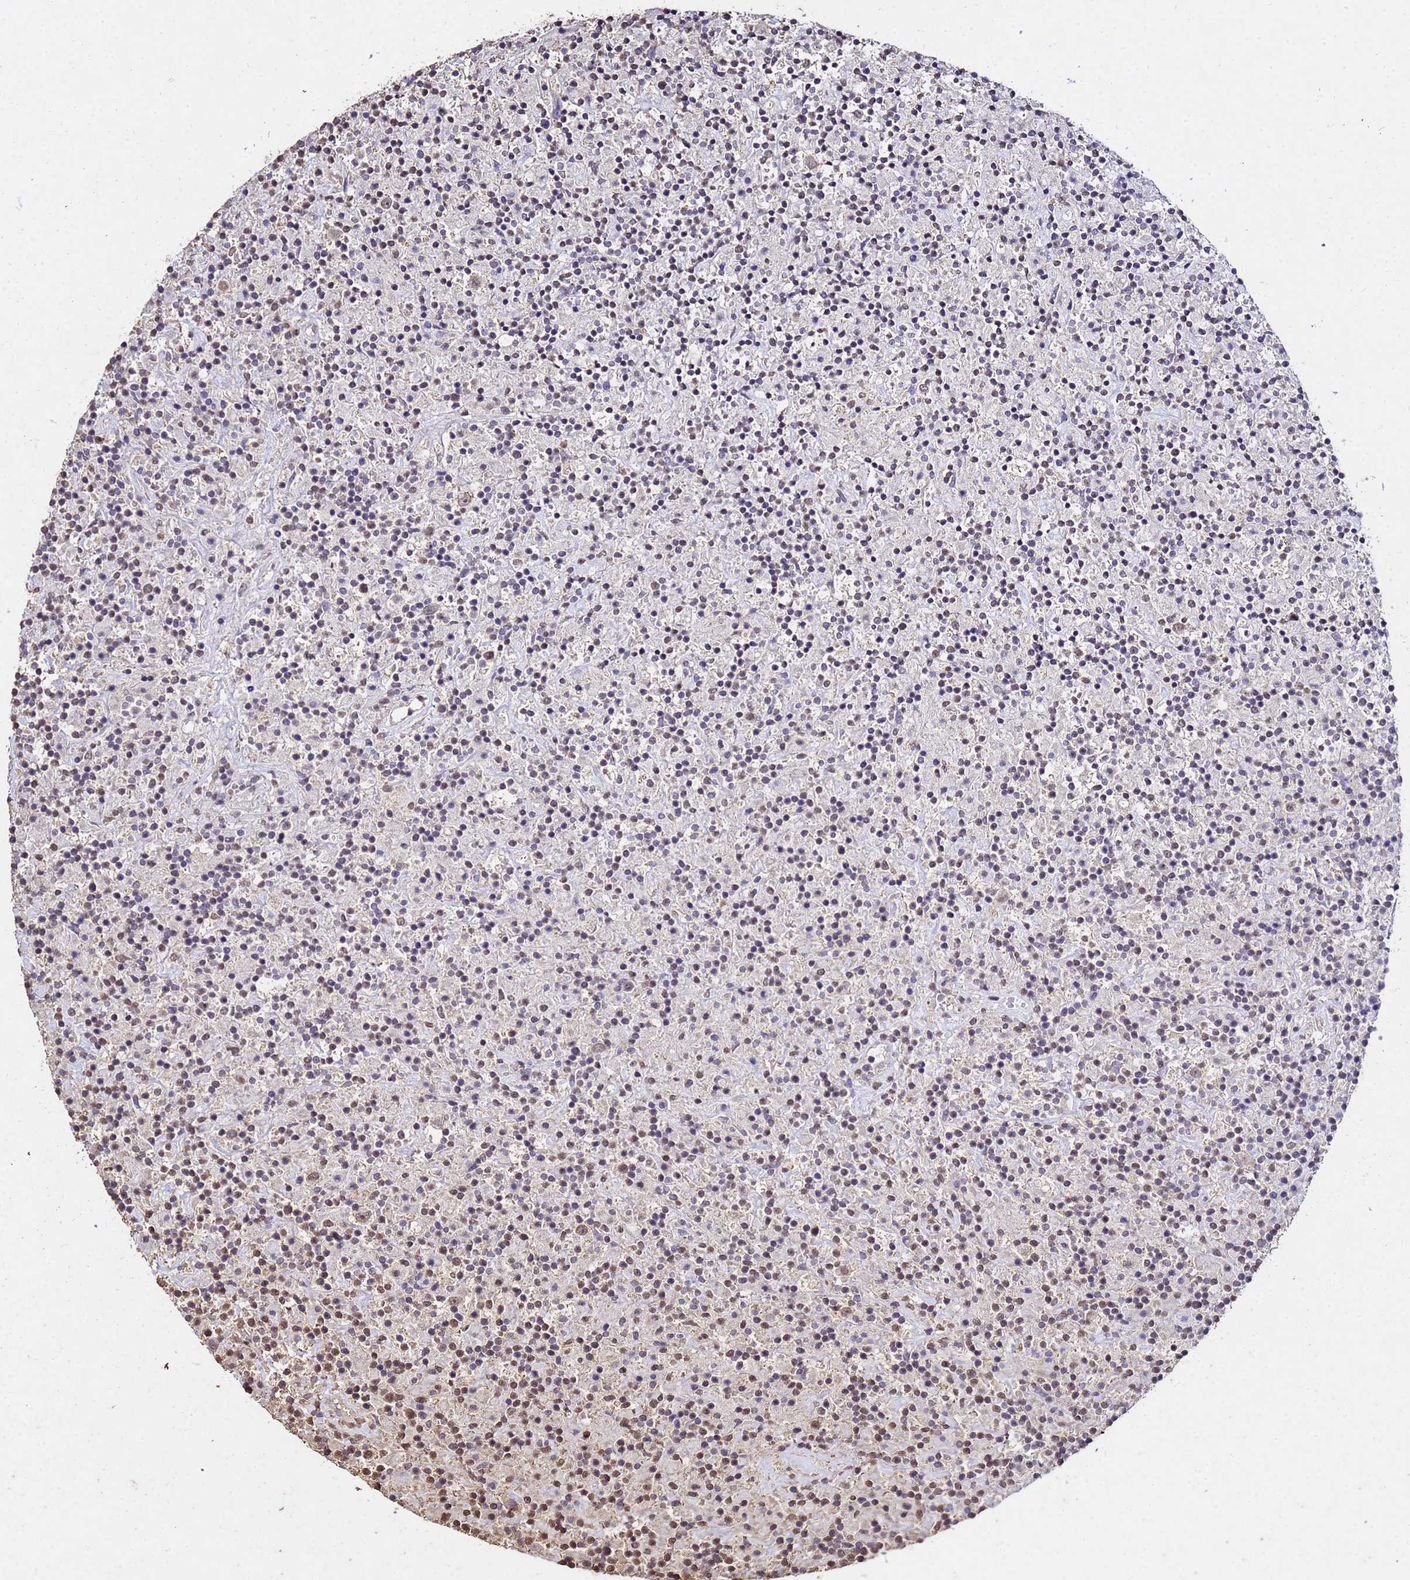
{"staining": {"intensity": "weak", "quantity": "25%-75%", "location": "nuclear"}, "tissue": "lymphoma", "cell_type": "Tumor cells", "image_type": "cancer", "snomed": [{"axis": "morphology", "description": "Hodgkin's disease, NOS"}, {"axis": "topography", "description": "Lymph node"}], "caption": "Lymphoma tissue reveals weak nuclear staining in approximately 25%-75% of tumor cells", "gene": "MYOCD", "patient": {"sex": "male", "age": 70}}